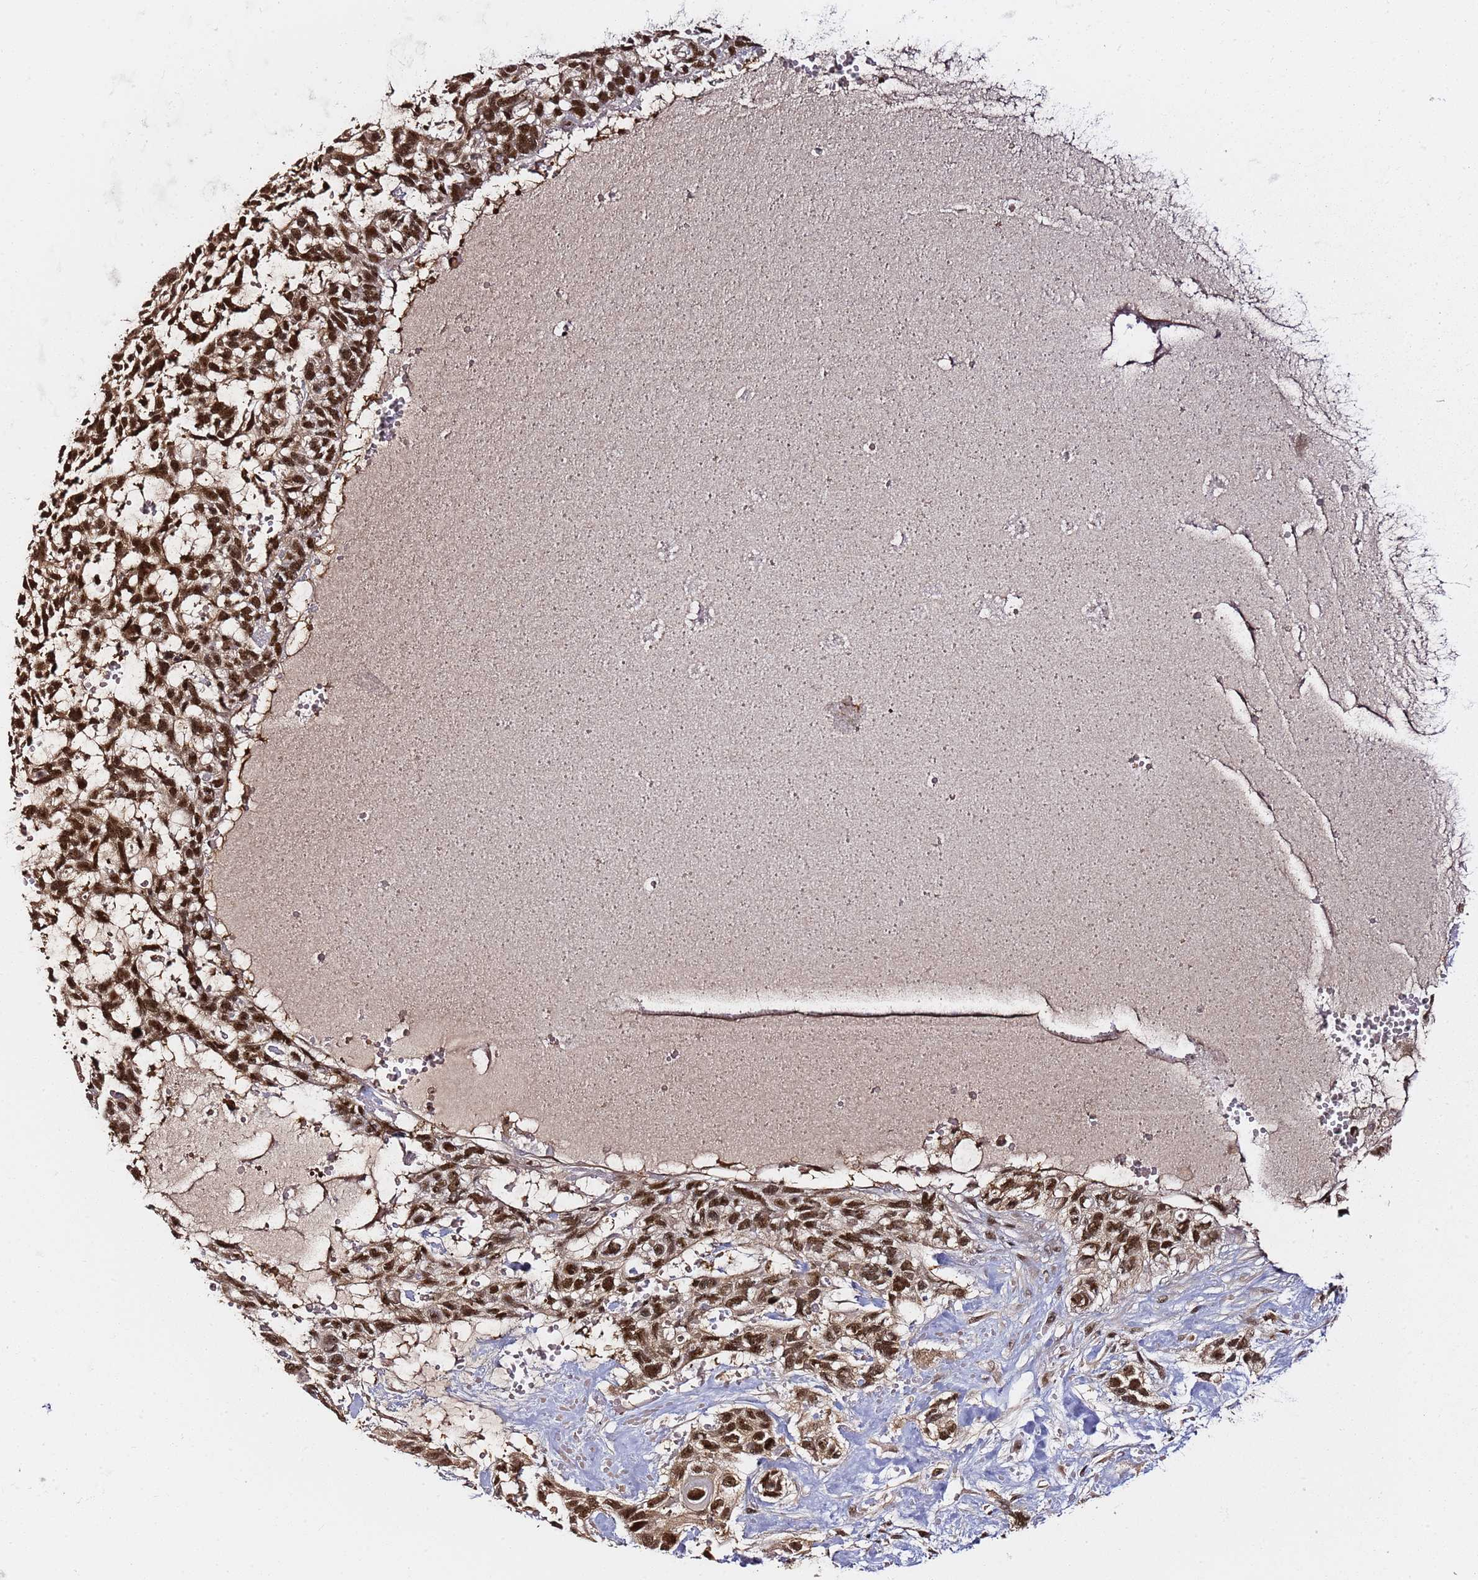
{"staining": {"intensity": "strong", "quantity": ">75%", "location": "nuclear"}, "tissue": "skin cancer", "cell_type": "Tumor cells", "image_type": "cancer", "snomed": [{"axis": "morphology", "description": "Basal cell carcinoma"}, {"axis": "topography", "description": "Skin"}], "caption": "Immunohistochemistry (IHC) image of human basal cell carcinoma (skin) stained for a protein (brown), which shows high levels of strong nuclear positivity in approximately >75% of tumor cells.", "gene": "RGS18", "patient": {"sex": "male", "age": 88}}